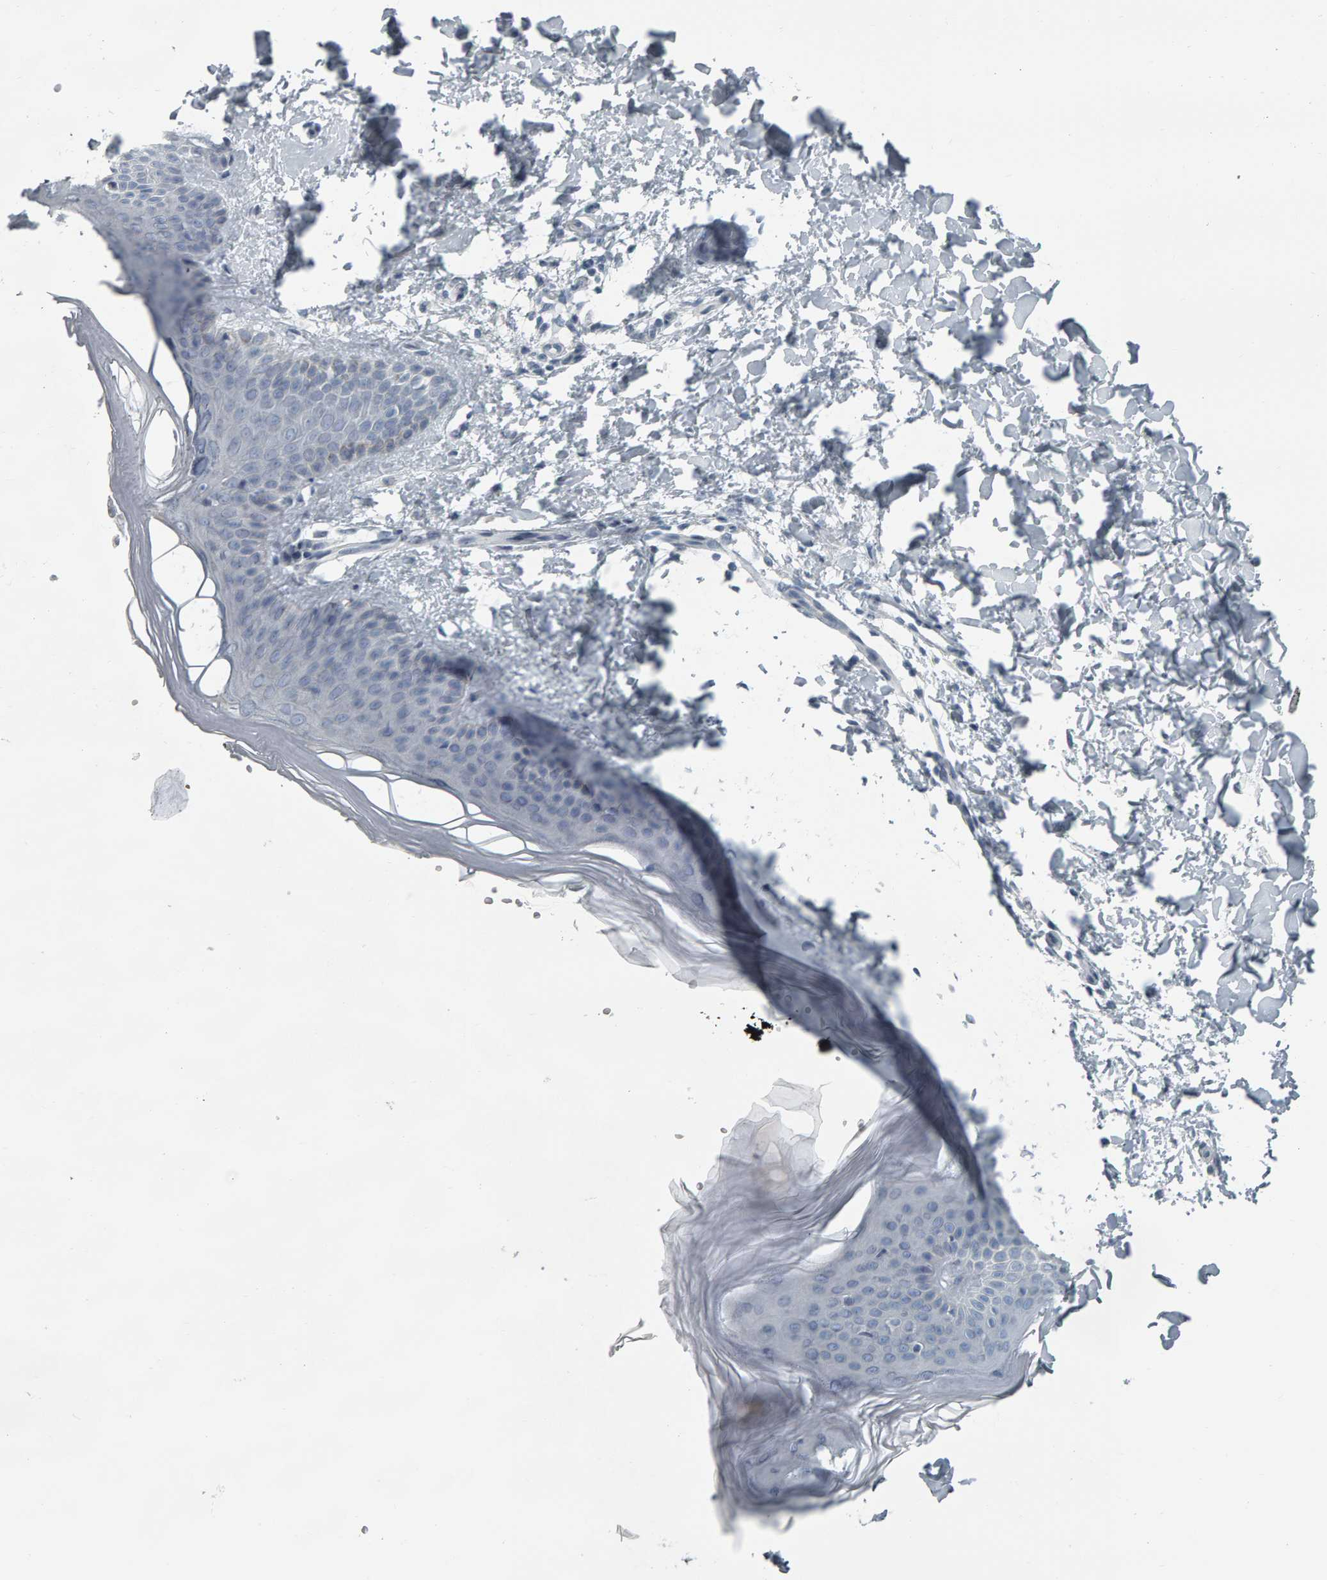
{"staining": {"intensity": "negative", "quantity": "none", "location": "none"}, "tissue": "skin", "cell_type": "Fibroblasts", "image_type": "normal", "snomed": [{"axis": "morphology", "description": "Normal tissue, NOS"}, {"axis": "morphology", "description": "Malignant melanoma, Metastatic site"}, {"axis": "topography", "description": "Skin"}], "caption": "This is an IHC histopathology image of normal skin. There is no expression in fibroblasts.", "gene": "PYY", "patient": {"sex": "male", "age": 41}}